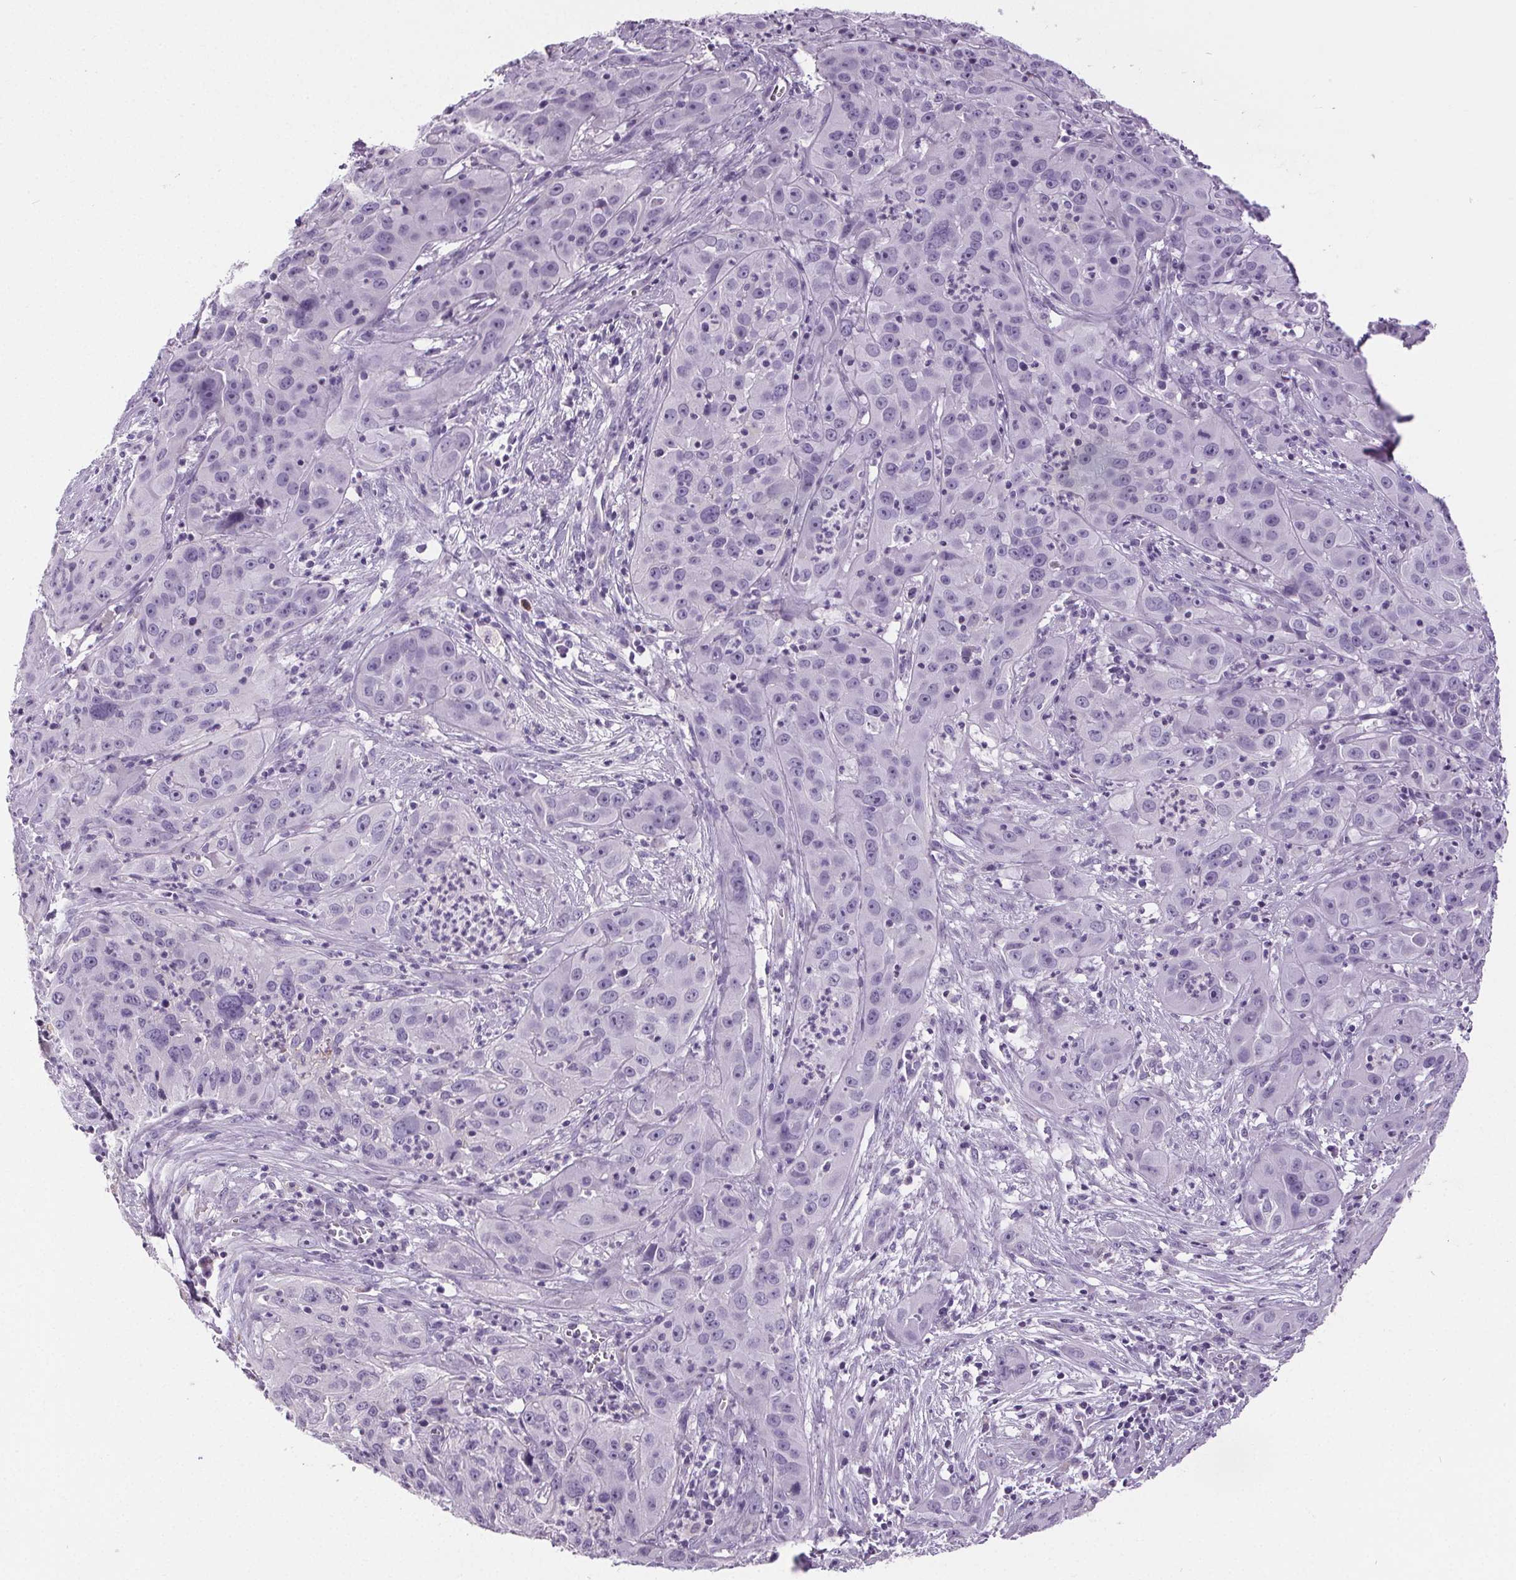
{"staining": {"intensity": "negative", "quantity": "none", "location": "none"}, "tissue": "cervical cancer", "cell_type": "Tumor cells", "image_type": "cancer", "snomed": [{"axis": "morphology", "description": "Squamous cell carcinoma, NOS"}, {"axis": "topography", "description": "Cervix"}], "caption": "IHC of human cervical cancer (squamous cell carcinoma) reveals no expression in tumor cells.", "gene": "CD5L", "patient": {"sex": "female", "age": 32}}